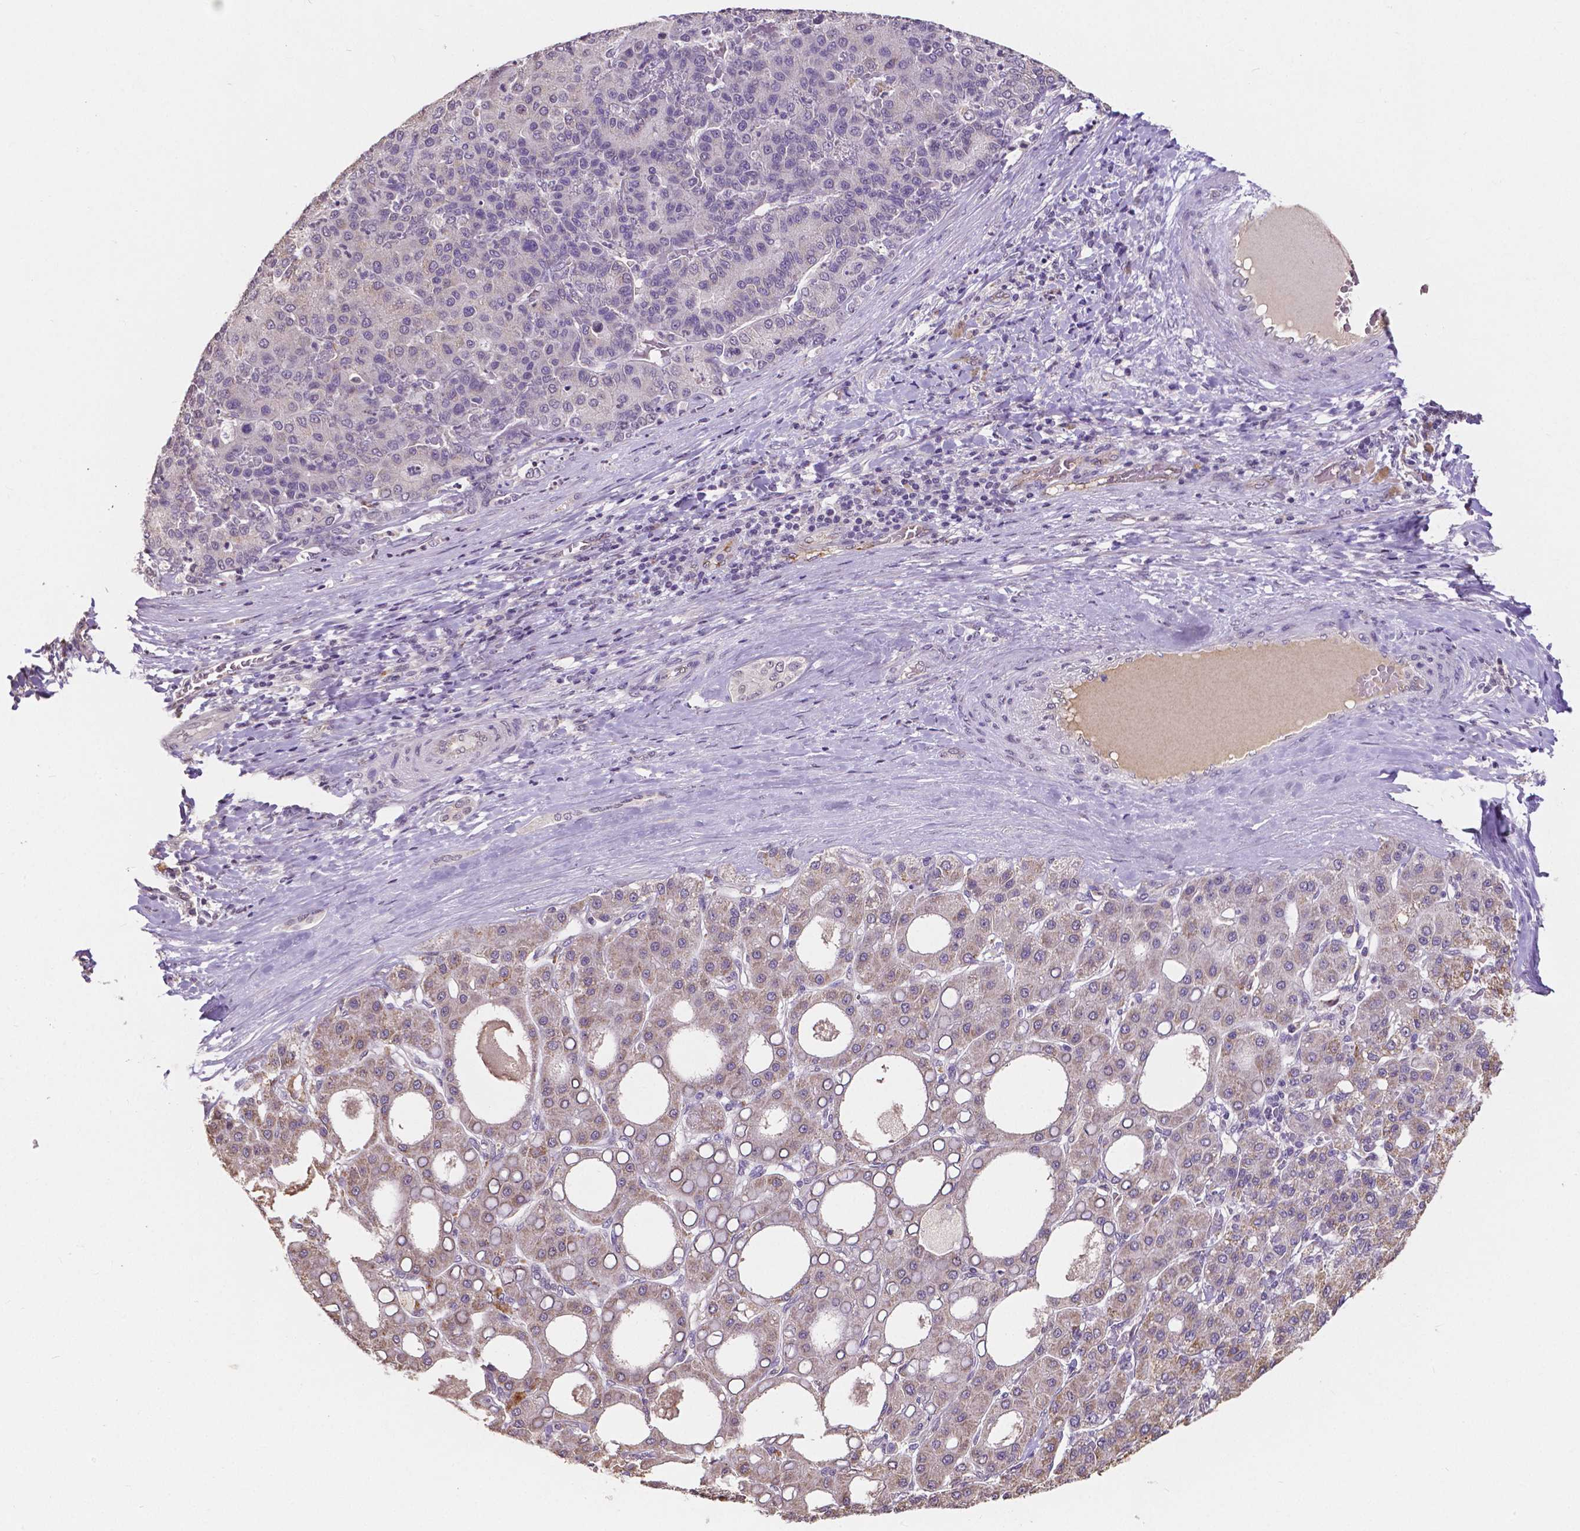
{"staining": {"intensity": "weak", "quantity": "25%-75%", "location": "cytoplasmic/membranous"}, "tissue": "liver cancer", "cell_type": "Tumor cells", "image_type": "cancer", "snomed": [{"axis": "morphology", "description": "Carcinoma, Hepatocellular, NOS"}, {"axis": "topography", "description": "Liver"}], "caption": "Immunohistochemical staining of human hepatocellular carcinoma (liver) displays weak cytoplasmic/membranous protein expression in approximately 25%-75% of tumor cells.", "gene": "ELAVL2", "patient": {"sex": "male", "age": 65}}